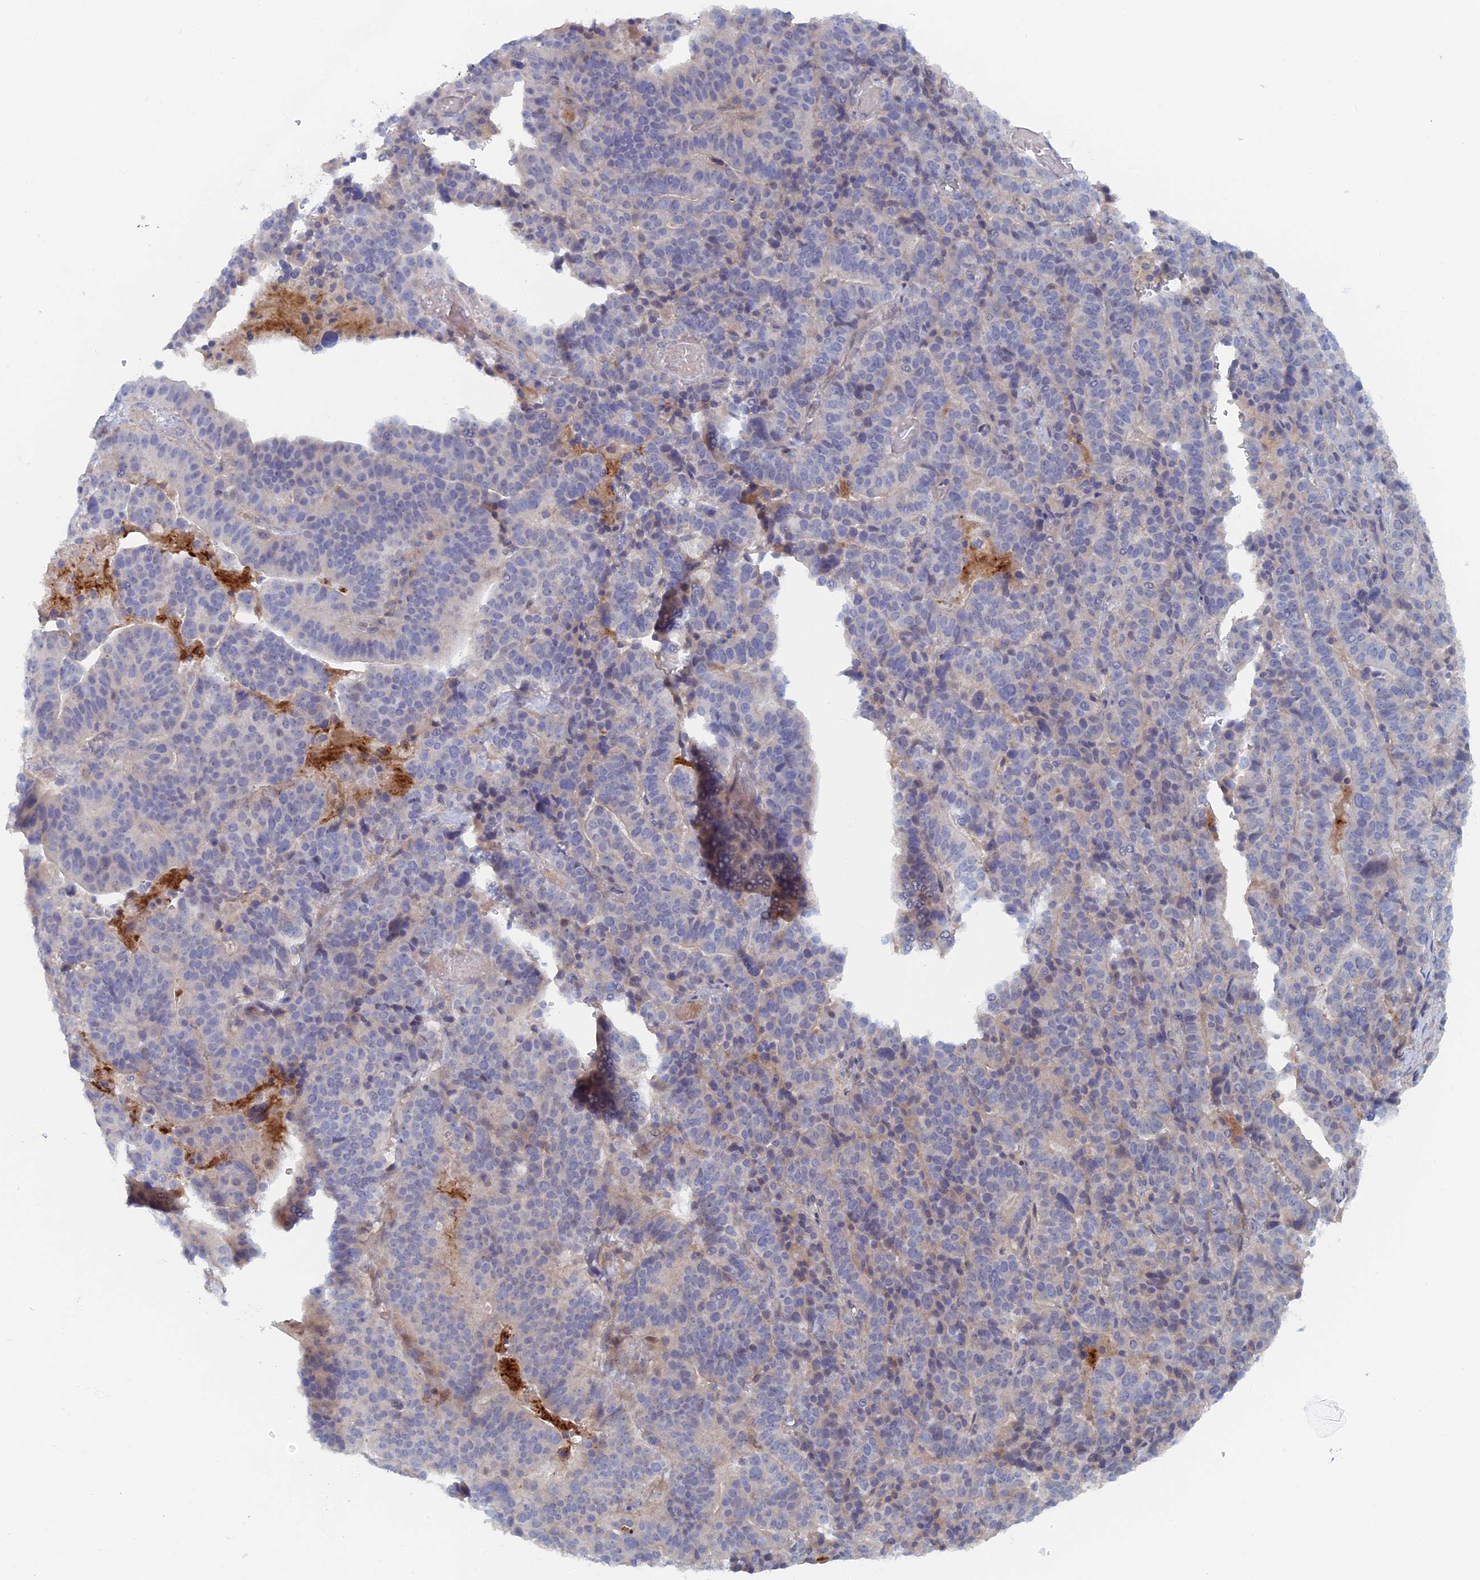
{"staining": {"intensity": "negative", "quantity": "none", "location": "none"}, "tissue": "stomach cancer", "cell_type": "Tumor cells", "image_type": "cancer", "snomed": [{"axis": "morphology", "description": "Adenocarcinoma, NOS"}, {"axis": "topography", "description": "Stomach"}], "caption": "Human stomach cancer (adenocarcinoma) stained for a protein using IHC shows no expression in tumor cells.", "gene": "ELOVL6", "patient": {"sex": "male", "age": 48}}